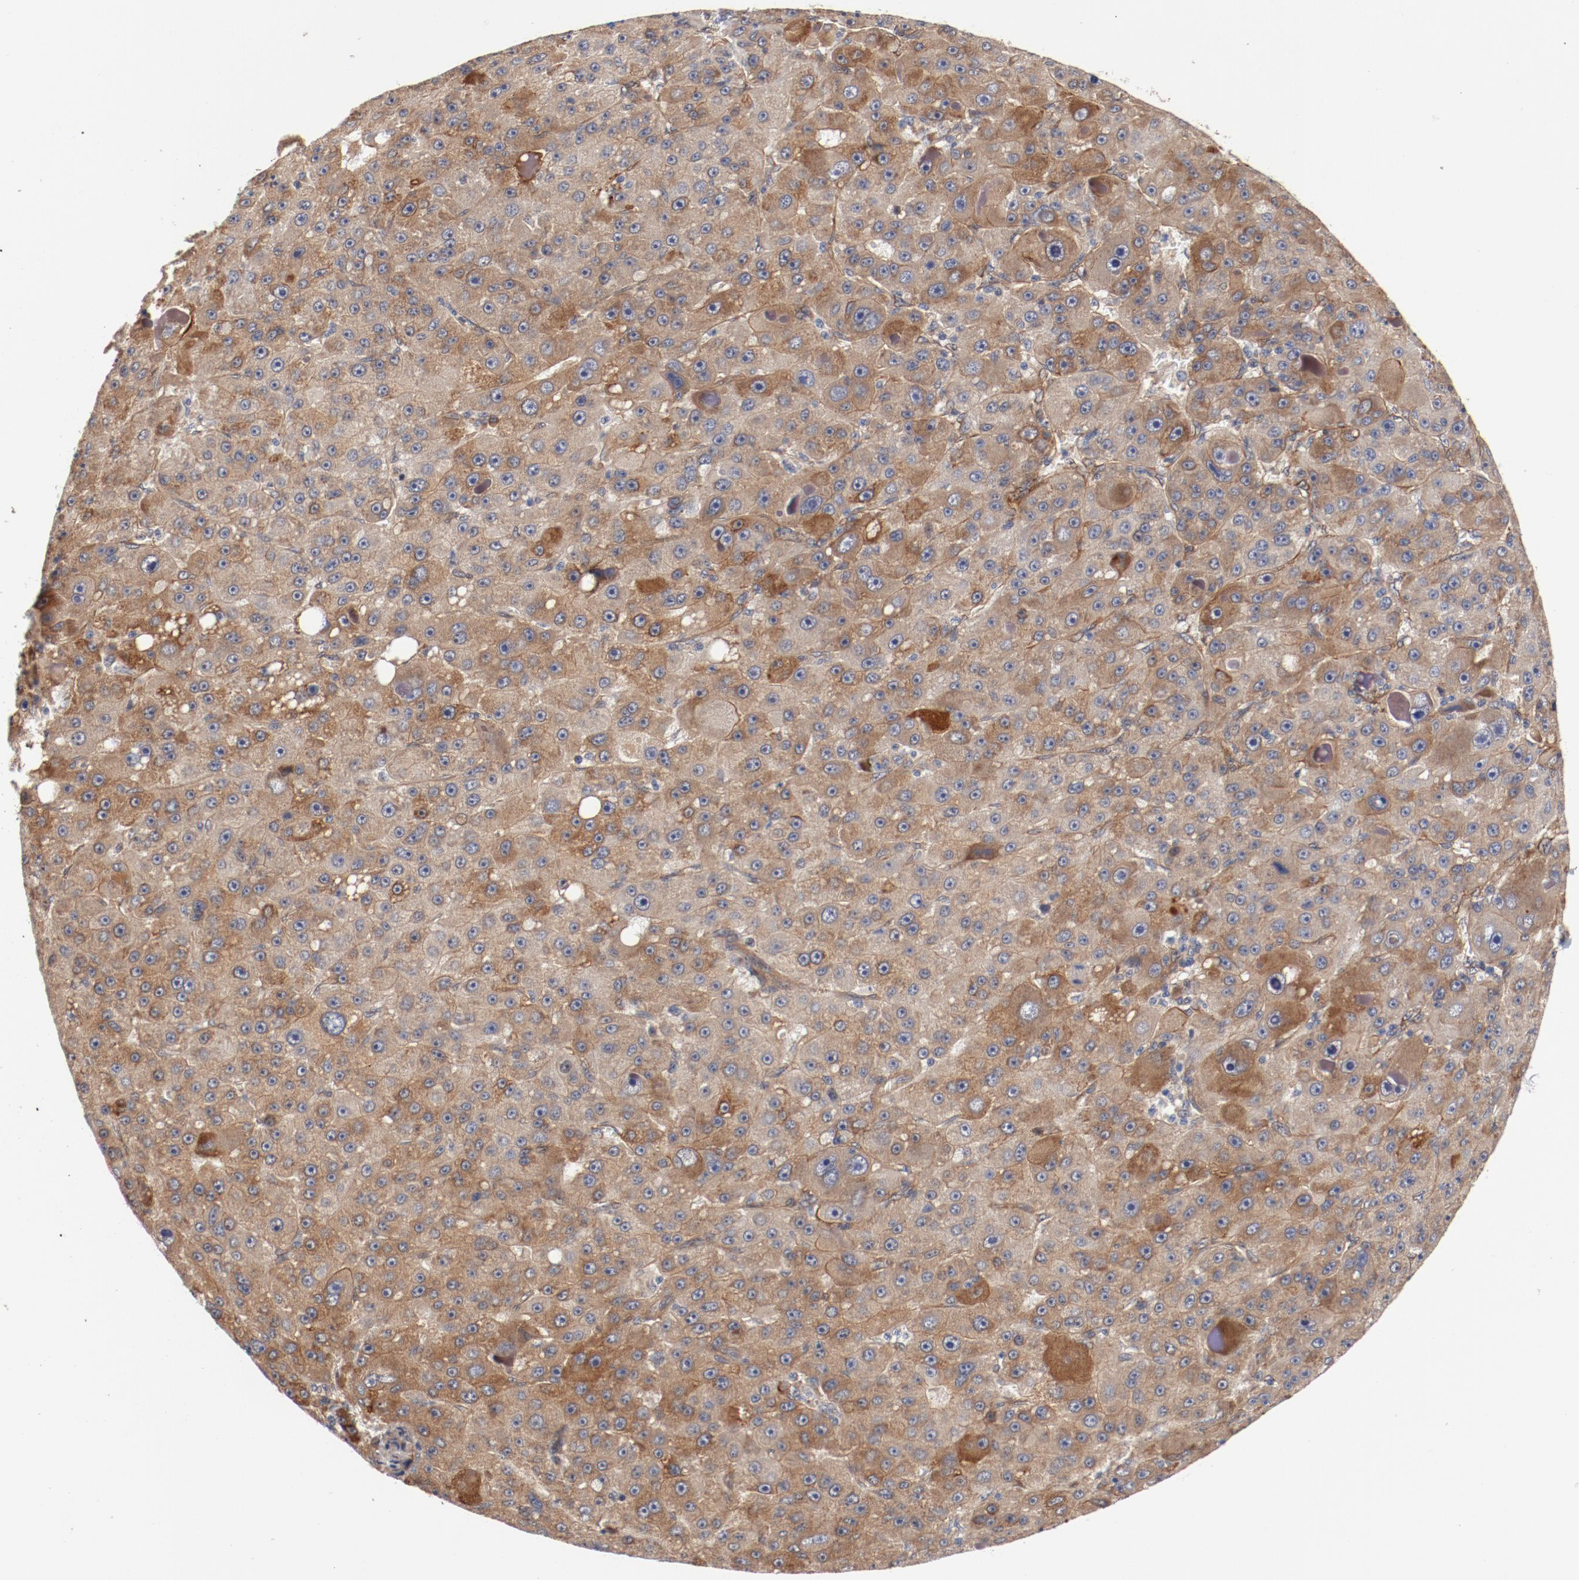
{"staining": {"intensity": "moderate", "quantity": ">75%", "location": "cytoplasmic/membranous"}, "tissue": "liver cancer", "cell_type": "Tumor cells", "image_type": "cancer", "snomed": [{"axis": "morphology", "description": "Carcinoma, Hepatocellular, NOS"}, {"axis": "topography", "description": "Liver"}], "caption": "Immunohistochemistry of hepatocellular carcinoma (liver) displays medium levels of moderate cytoplasmic/membranous staining in about >75% of tumor cells. (IHC, brightfield microscopy, high magnification).", "gene": "PITPNM2", "patient": {"sex": "male", "age": 76}}